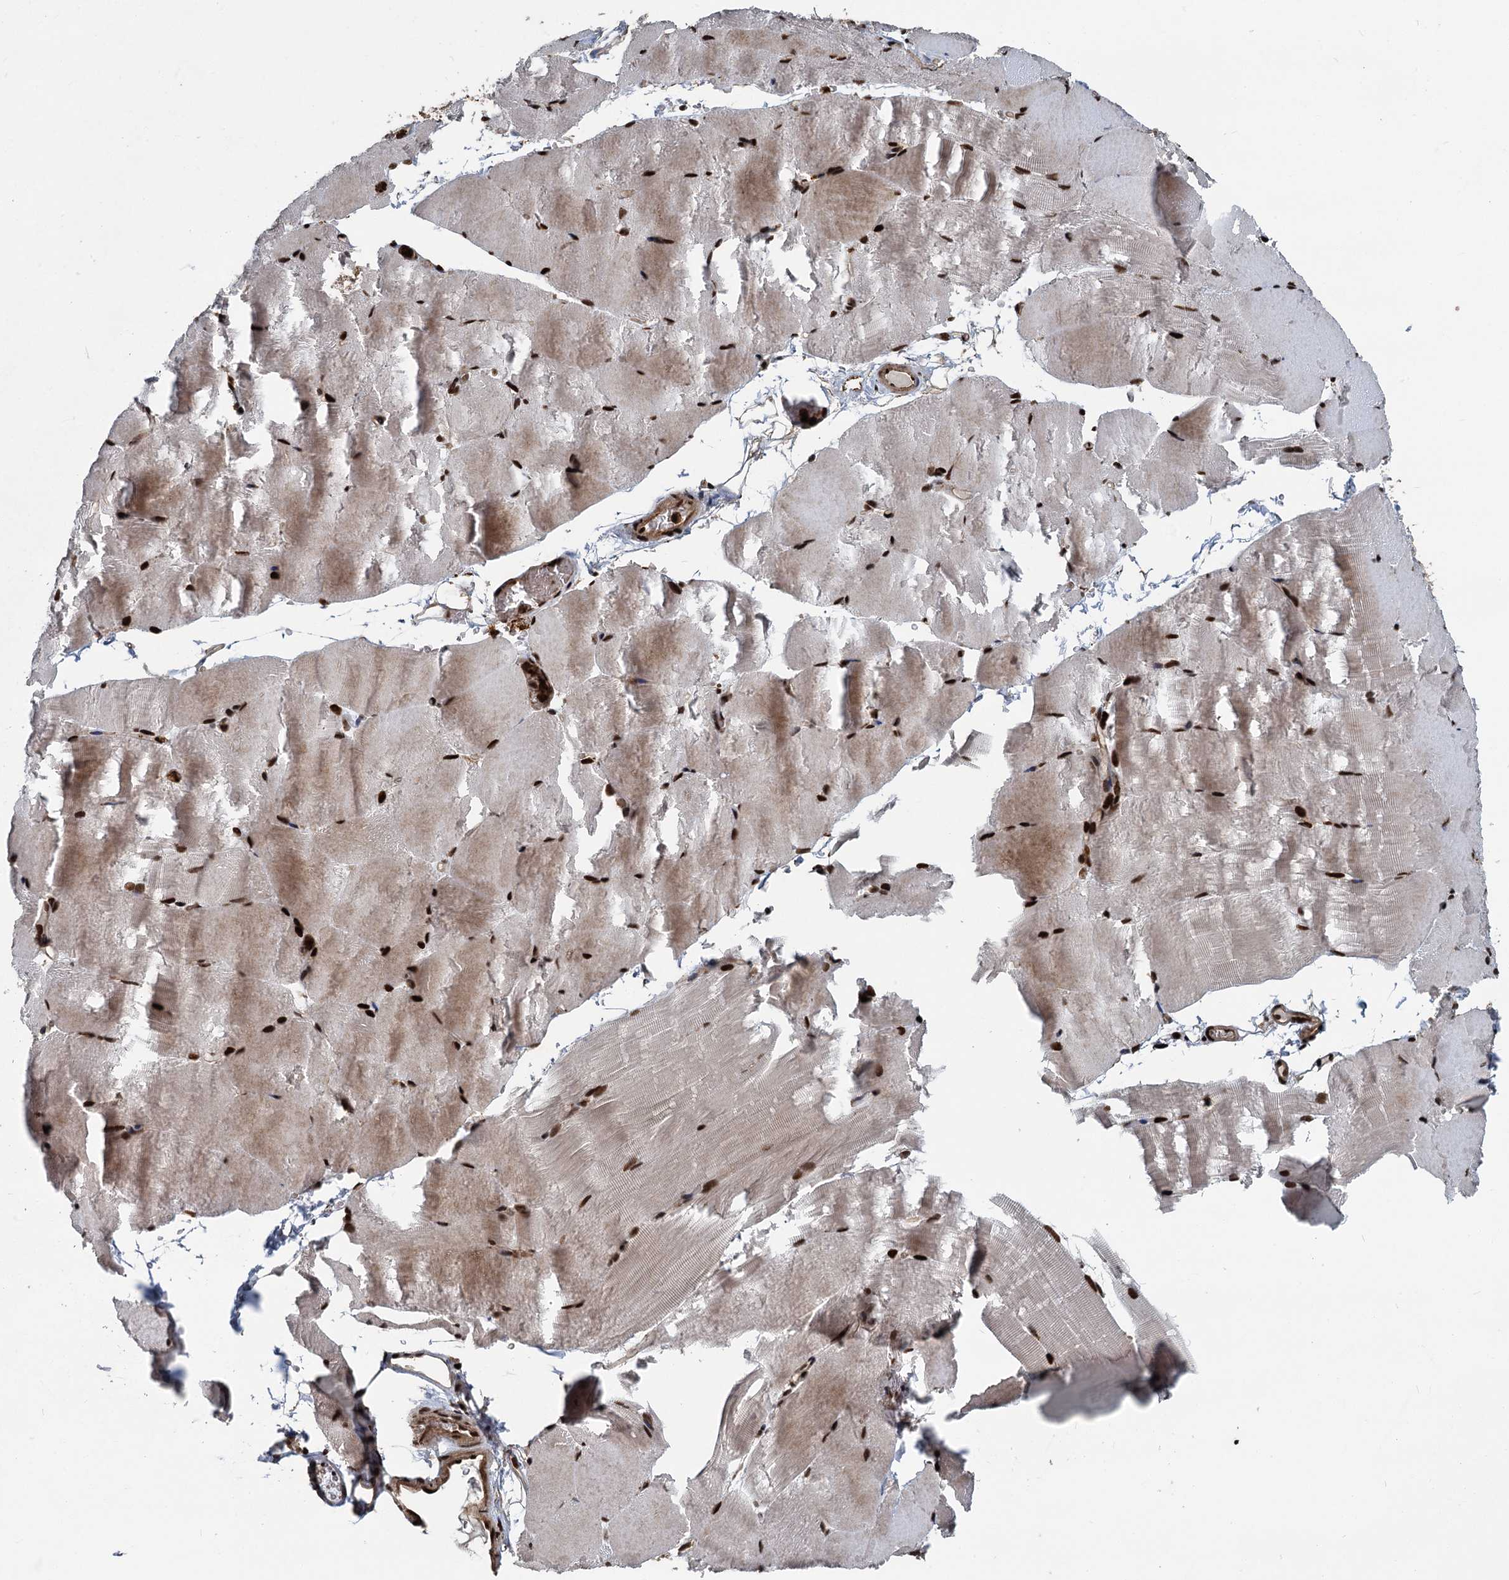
{"staining": {"intensity": "strong", "quantity": ">75%", "location": "nuclear"}, "tissue": "skeletal muscle", "cell_type": "Myocytes", "image_type": "normal", "snomed": [{"axis": "morphology", "description": "Normal tissue, NOS"}, {"axis": "topography", "description": "Skeletal muscle"}, {"axis": "topography", "description": "Parathyroid gland"}], "caption": "IHC micrograph of unremarkable skeletal muscle: human skeletal muscle stained using immunohistochemistry (IHC) displays high levels of strong protein expression localized specifically in the nuclear of myocytes, appearing as a nuclear brown color.", "gene": "ANKRD49", "patient": {"sex": "female", "age": 37}}